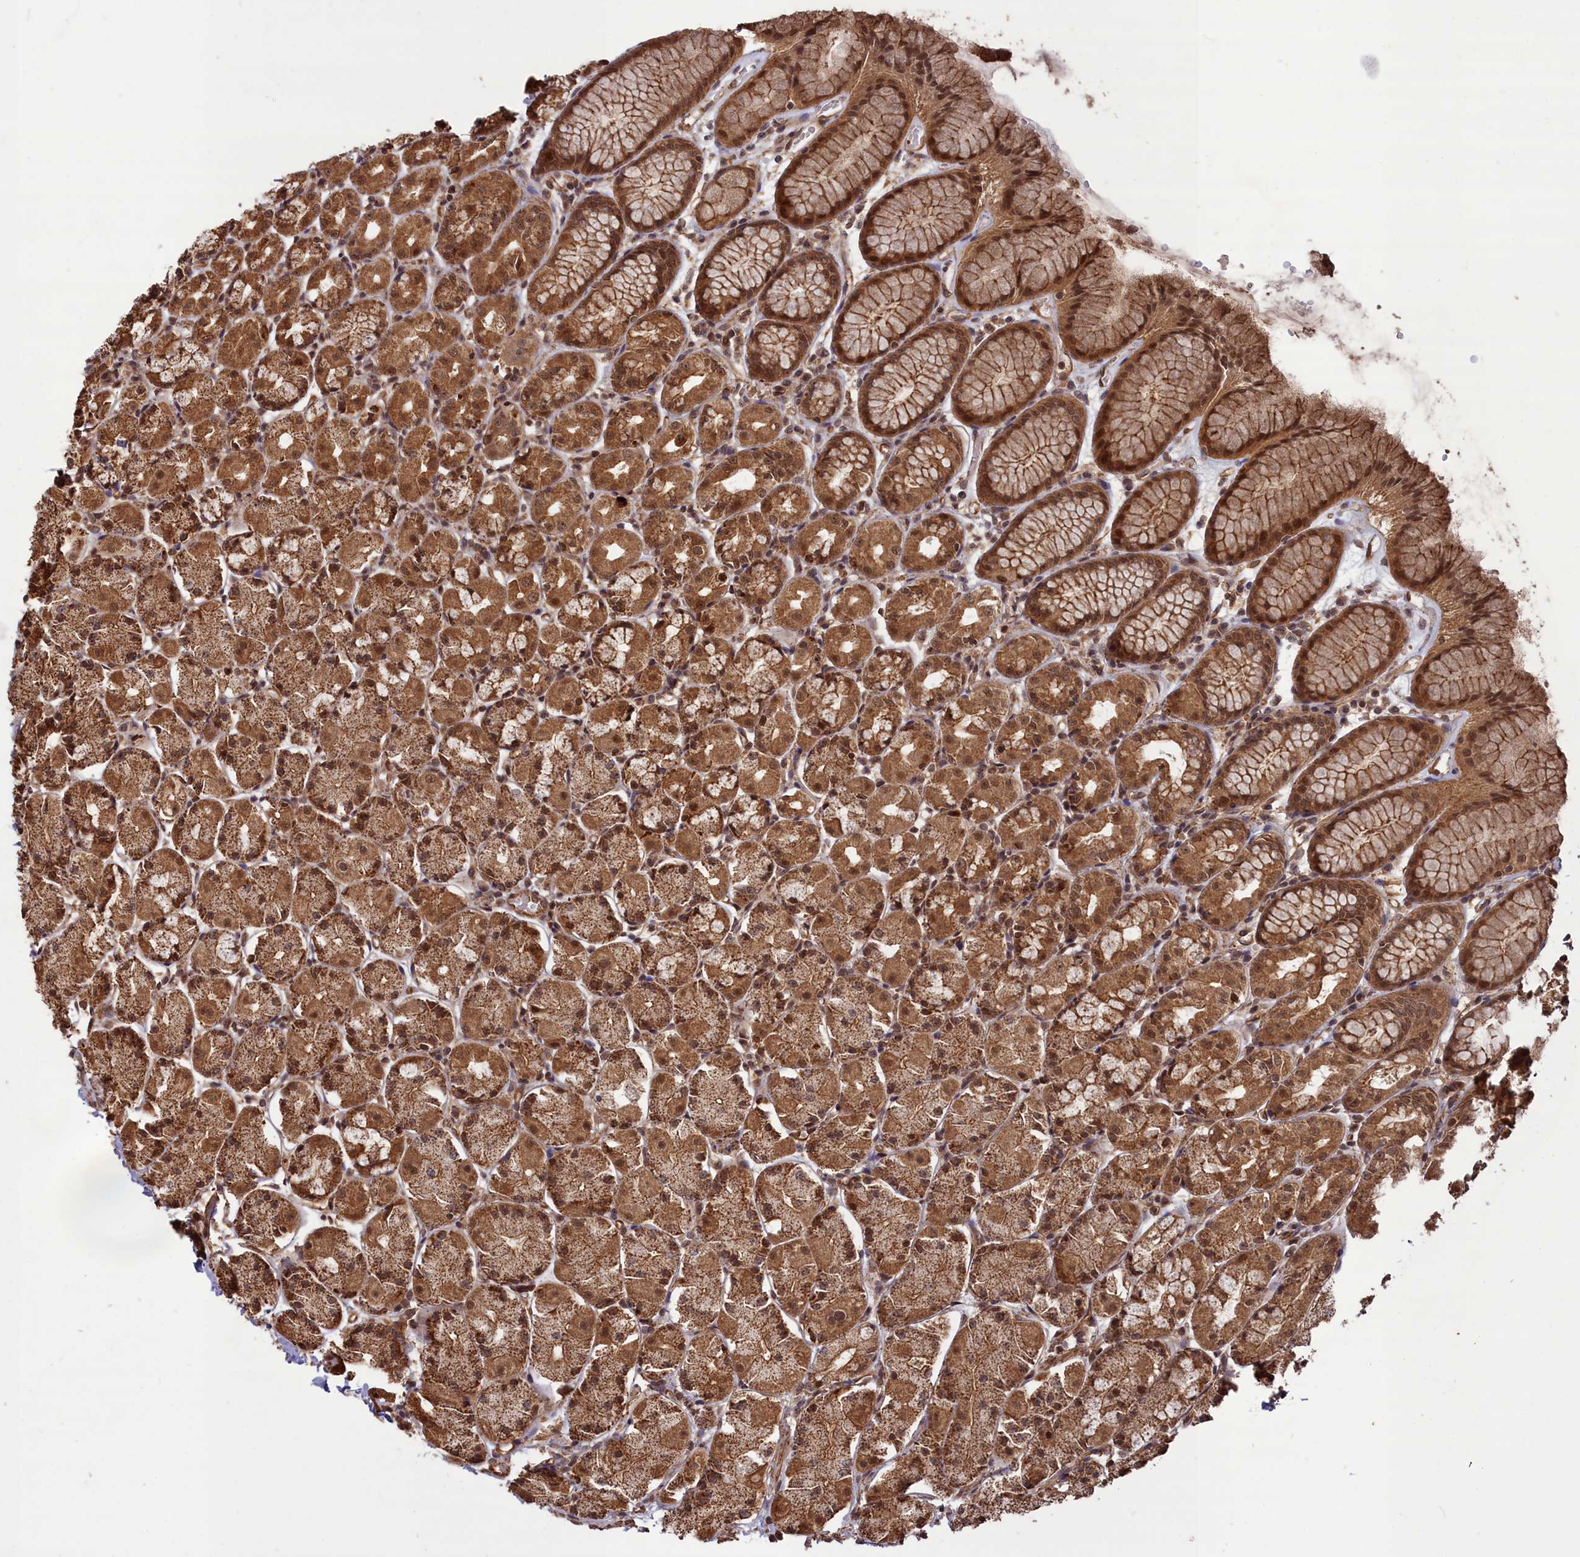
{"staining": {"intensity": "moderate", "quantity": ">75%", "location": "cytoplasmic/membranous,nuclear"}, "tissue": "stomach", "cell_type": "Glandular cells", "image_type": "normal", "snomed": [{"axis": "morphology", "description": "Normal tissue, NOS"}, {"axis": "topography", "description": "Stomach, upper"}], "caption": "Protein expression by immunohistochemistry demonstrates moderate cytoplasmic/membranous,nuclear positivity in approximately >75% of glandular cells in unremarkable stomach.", "gene": "CCDC174", "patient": {"sex": "male", "age": 47}}